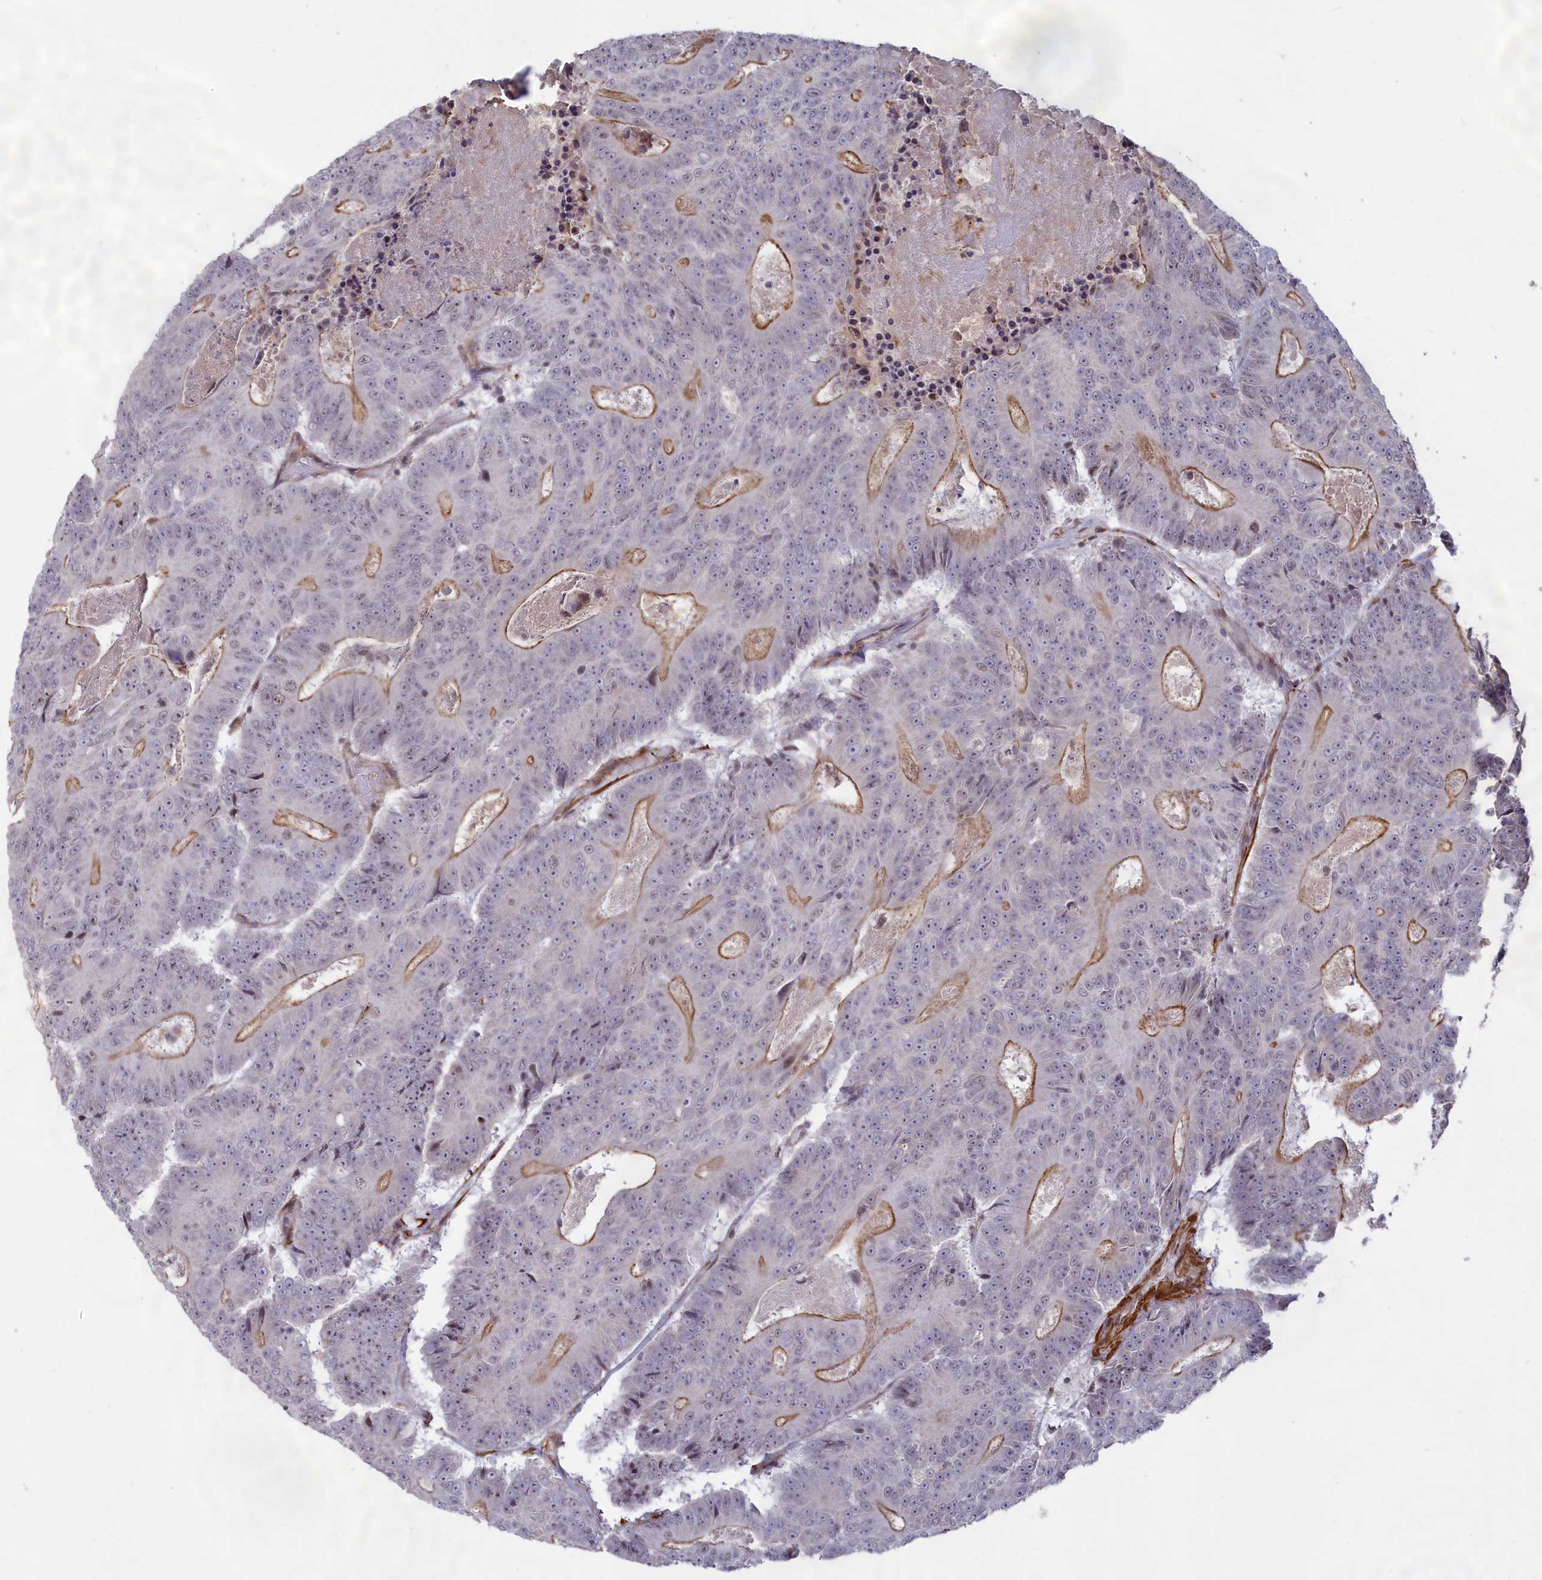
{"staining": {"intensity": "moderate", "quantity": "25%-75%", "location": "cytoplasmic/membranous"}, "tissue": "colorectal cancer", "cell_type": "Tumor cells", "image_type": "cancer", "snomed": [{"axis": "morphology", "description": "Adenocarcinoma, NOS"}, {"axis": "topography", "description": "Colon"}], "caption": "DAB immunohistochemical staining of human colorectal cancer demonstrates moderate cytoplasmic/membranous protein positivity in approximately 25%-75% of tumor cells. (DAB = brown stain, brightfield microscopy at high magnification).", "gene": "CCDC154", "patient": {"sex": "male", "age": 83}}